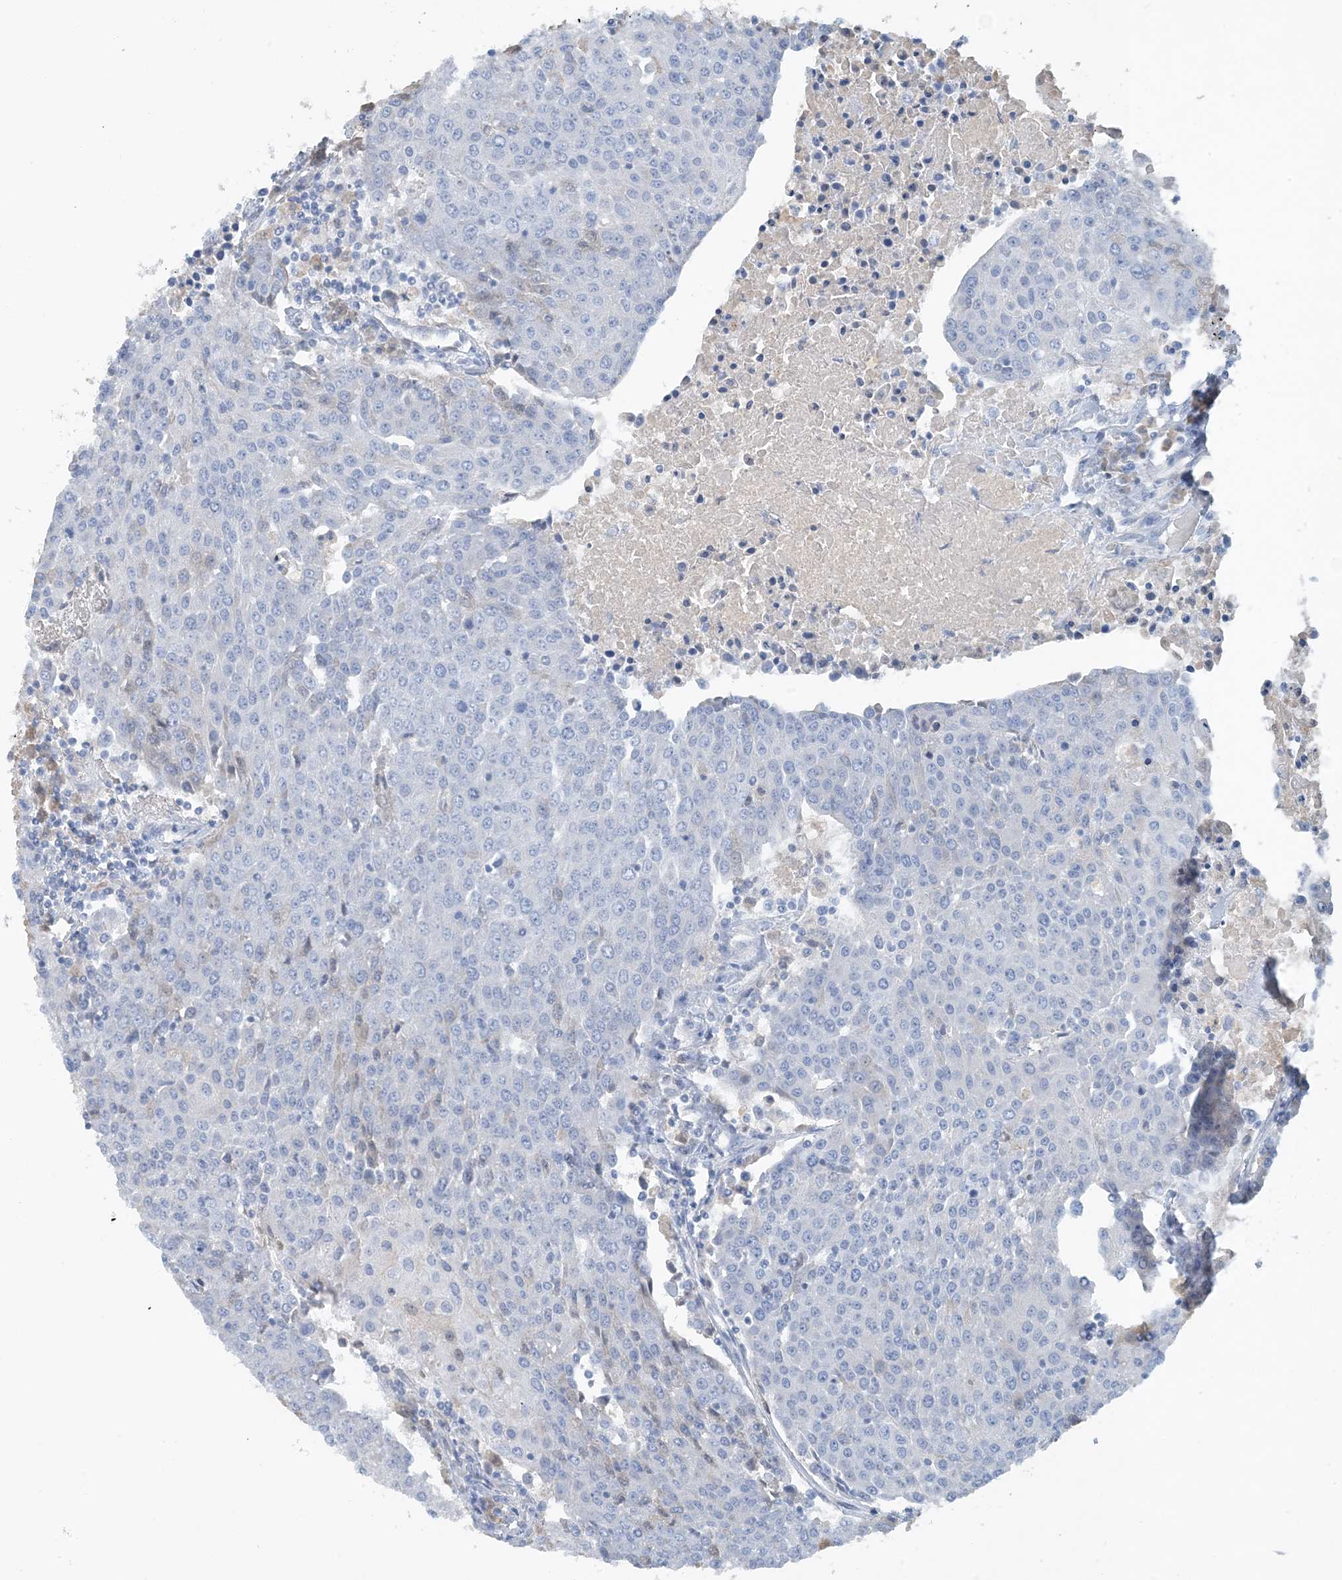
{"staining": {"intensity": "negative", "quantity": "none", "location": "none"}, "tissue": "urothelial cancer", "cell_type": "Tumor cells", "image_type": "cancer", "snomed": [{"axis": "morphology", "description": "Urothelial carcinoma, High grade"}, {"axis": "topography", "description": "Urinary bladder"}], "caption": "The immunohistochemistry micrograph has no significant staining in tumor cells of urothelial cancer tissue.", "gene": "CTRL", "patient": {"sex": "female", "age": 85}}